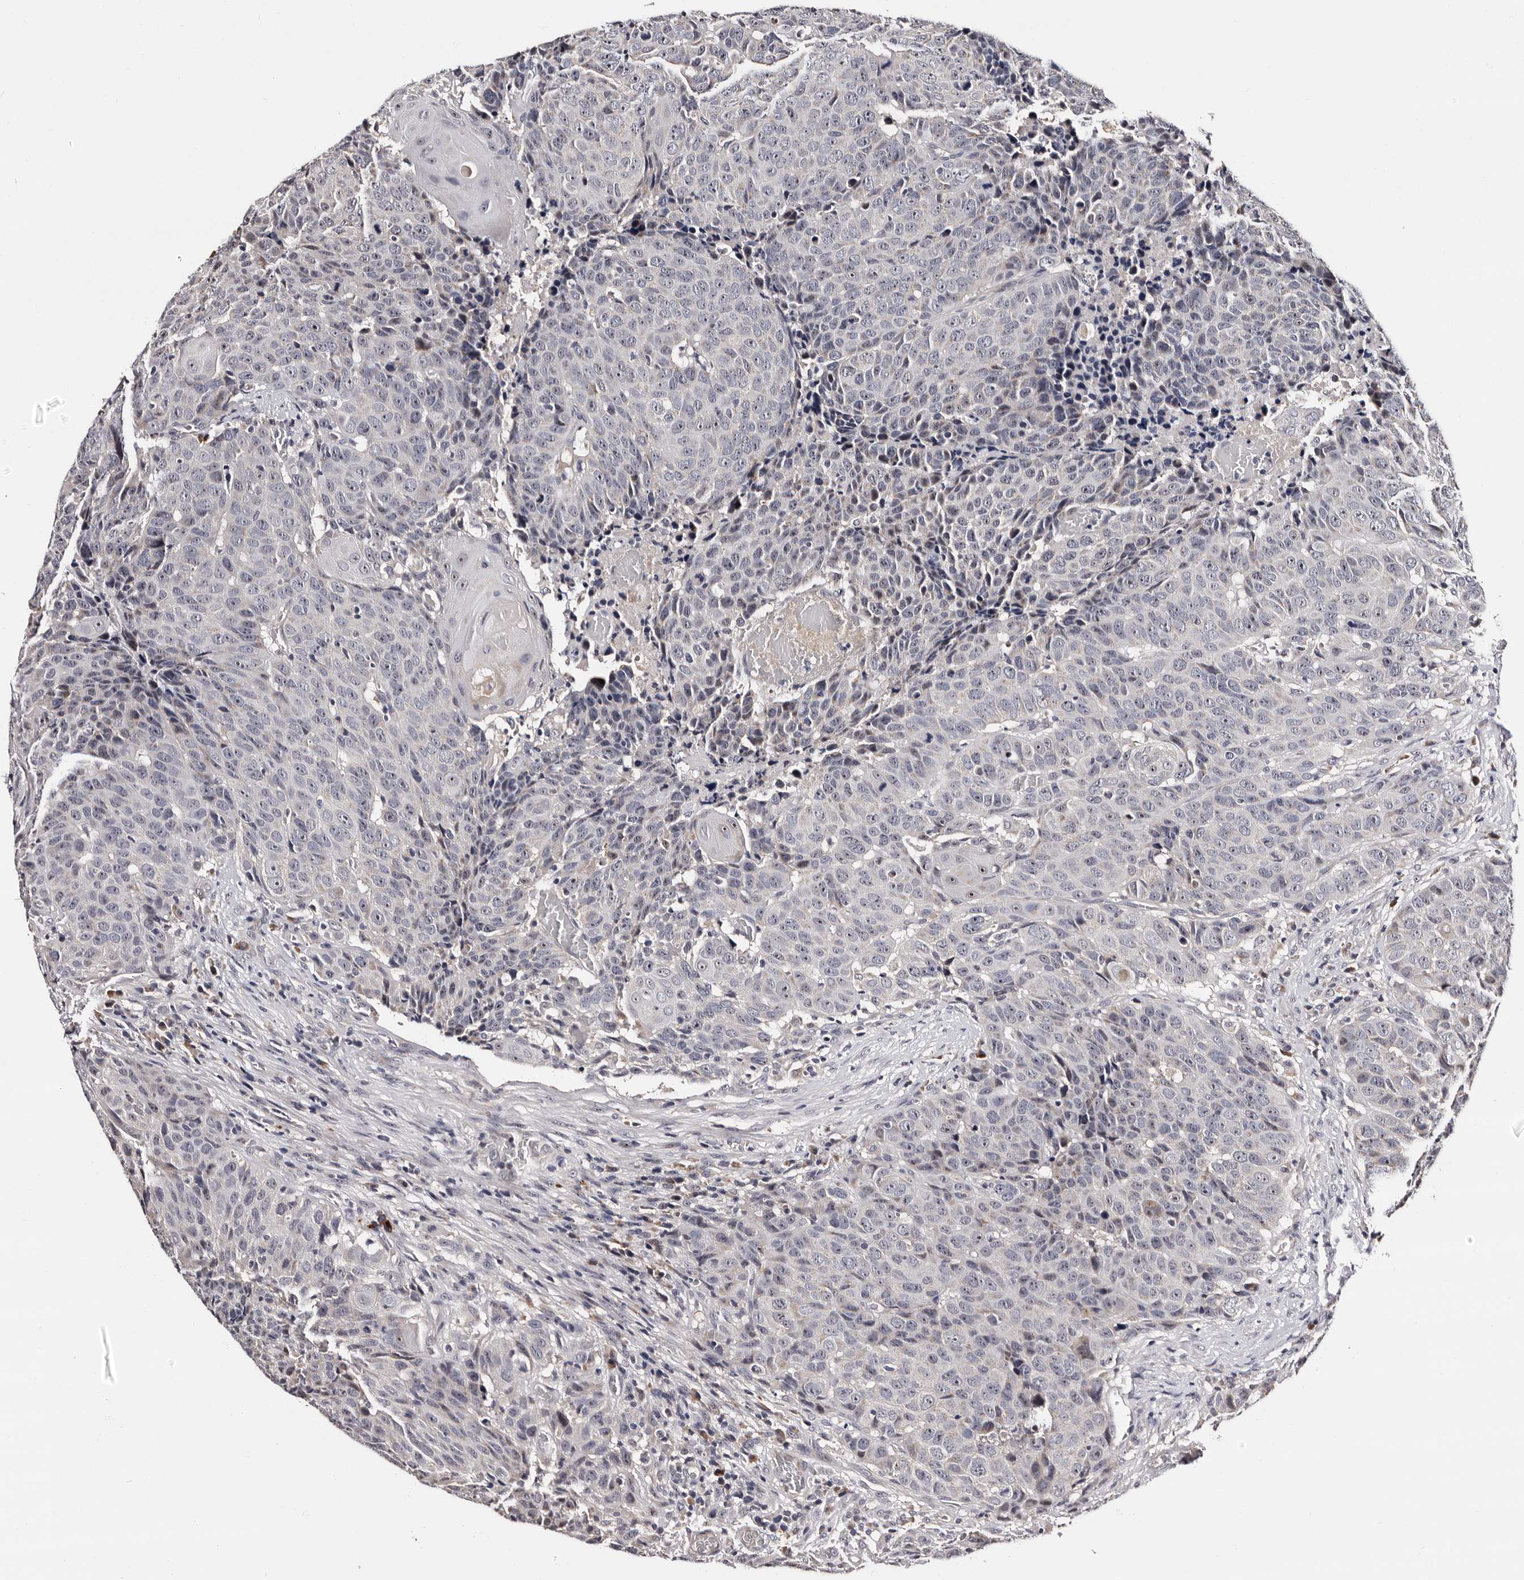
{"staining": {"intensity": "negative", "quantity": "none", "location": "none"}, "tissue": "head and neck cancer", "cell_type": "Tumor cells", "image_type": "cancer", "snomed": [{"axis": "morphology", "description": "Squamous cell carcinoma, NOS"}, {"axis": "topography", "description": "Head-Neck"}], "caption": "Immunohistochemical staining of human head and neck cancer (squamous cell carcinoma) shows no significant staining in tumor cells.", "gene": "TAF4B", "patient": {"sex": "male", "age": 66}}